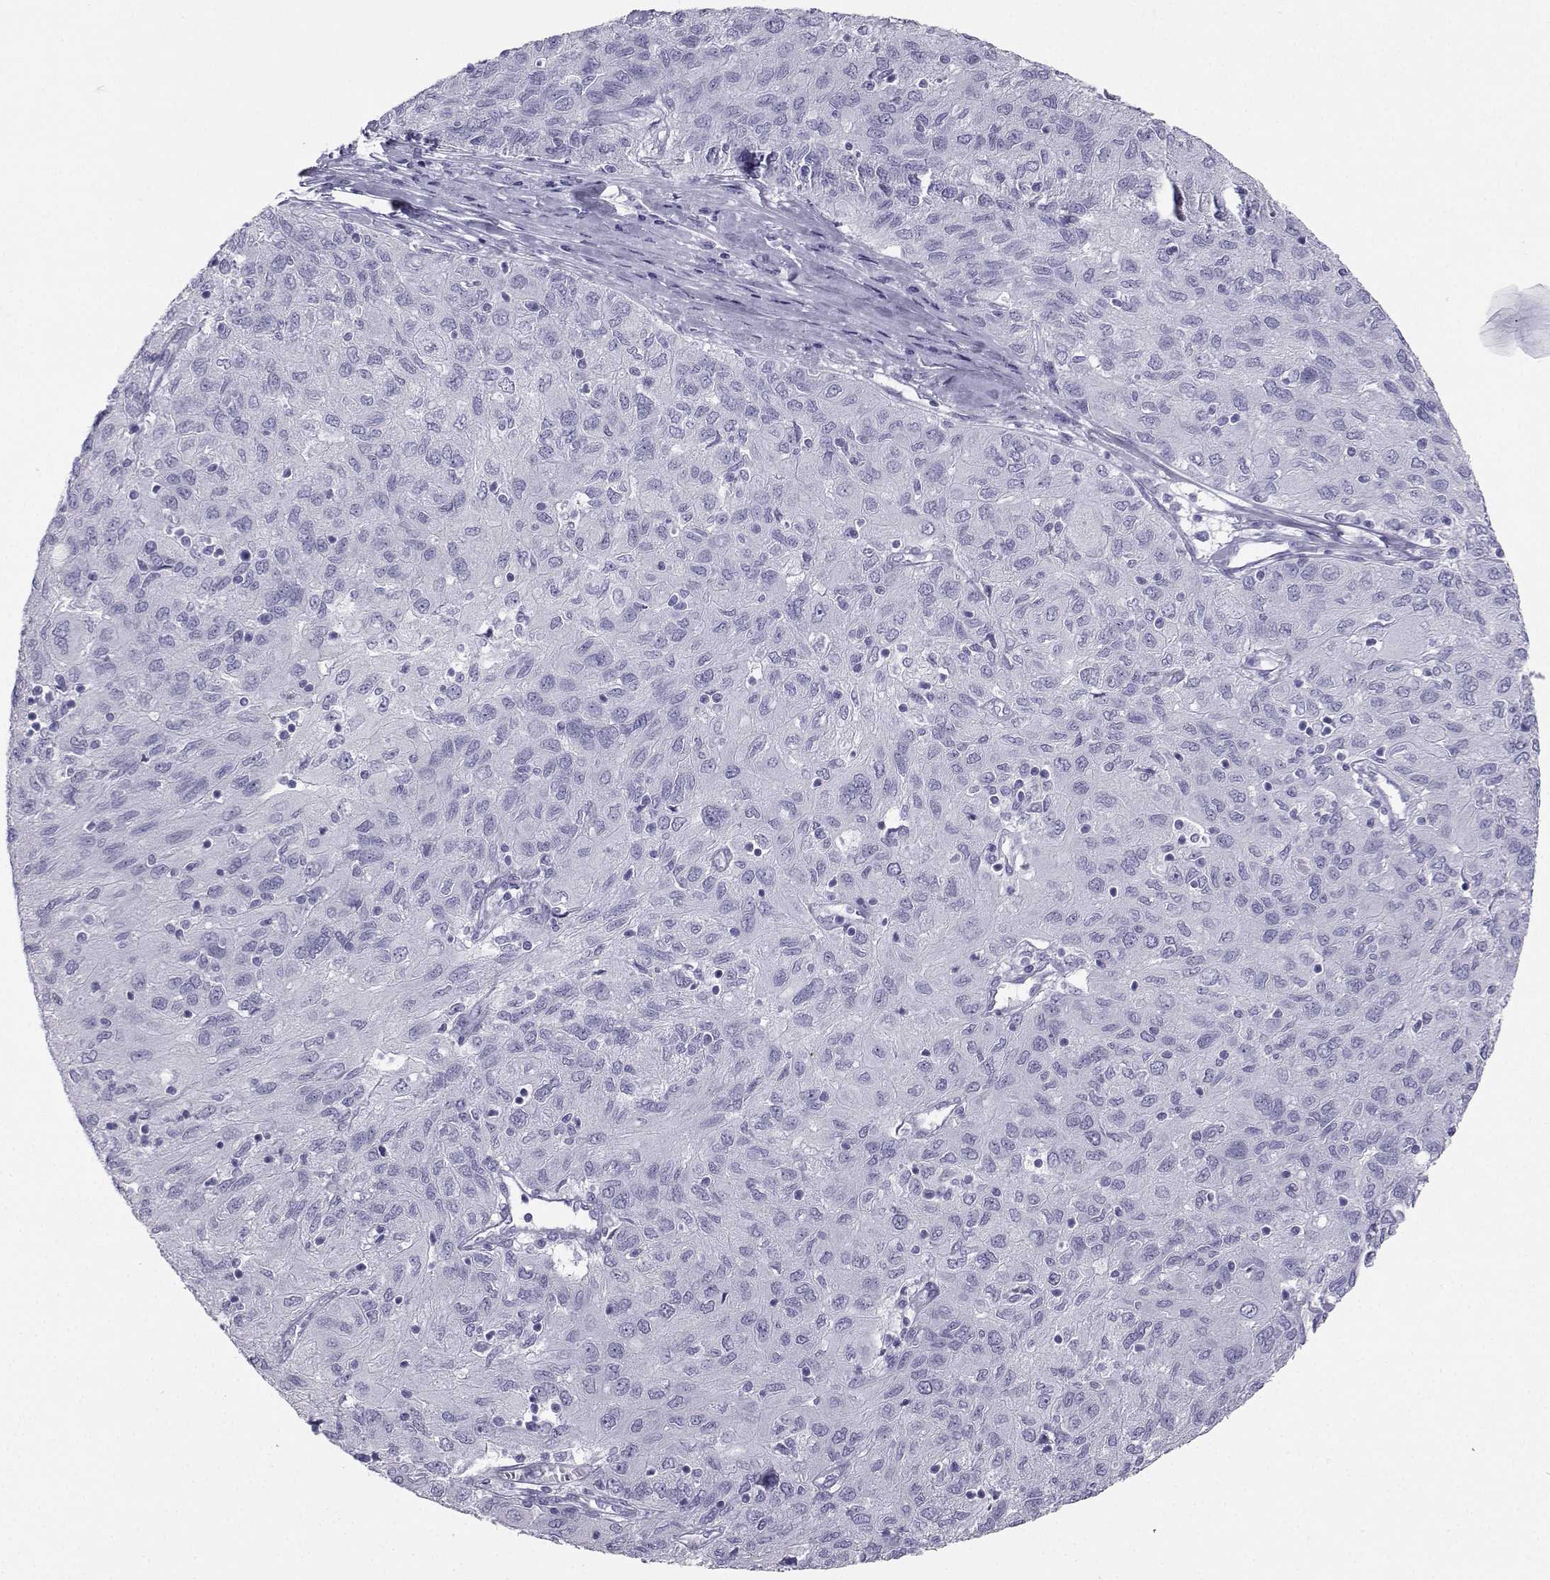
{"staining": {"intensity": "negative", "quantity": "none", "location": "none"}, "tissue": "ovarian cancer", "cell_type": "Tumor cells", "image_type": "cancer", "snomed": [{"axis": "morphology", "description": "Carcinoma, endometroid"}, {"axis": "topography", "description": "Ovary"}], "caption": "A micrograph of human ovarian cancer (endometroid carcinoma) is negative for staining in tumor cells. Nuclei are stained in blue.", "gene": "SST", "patient": {"sex": "female", "age": 50}}